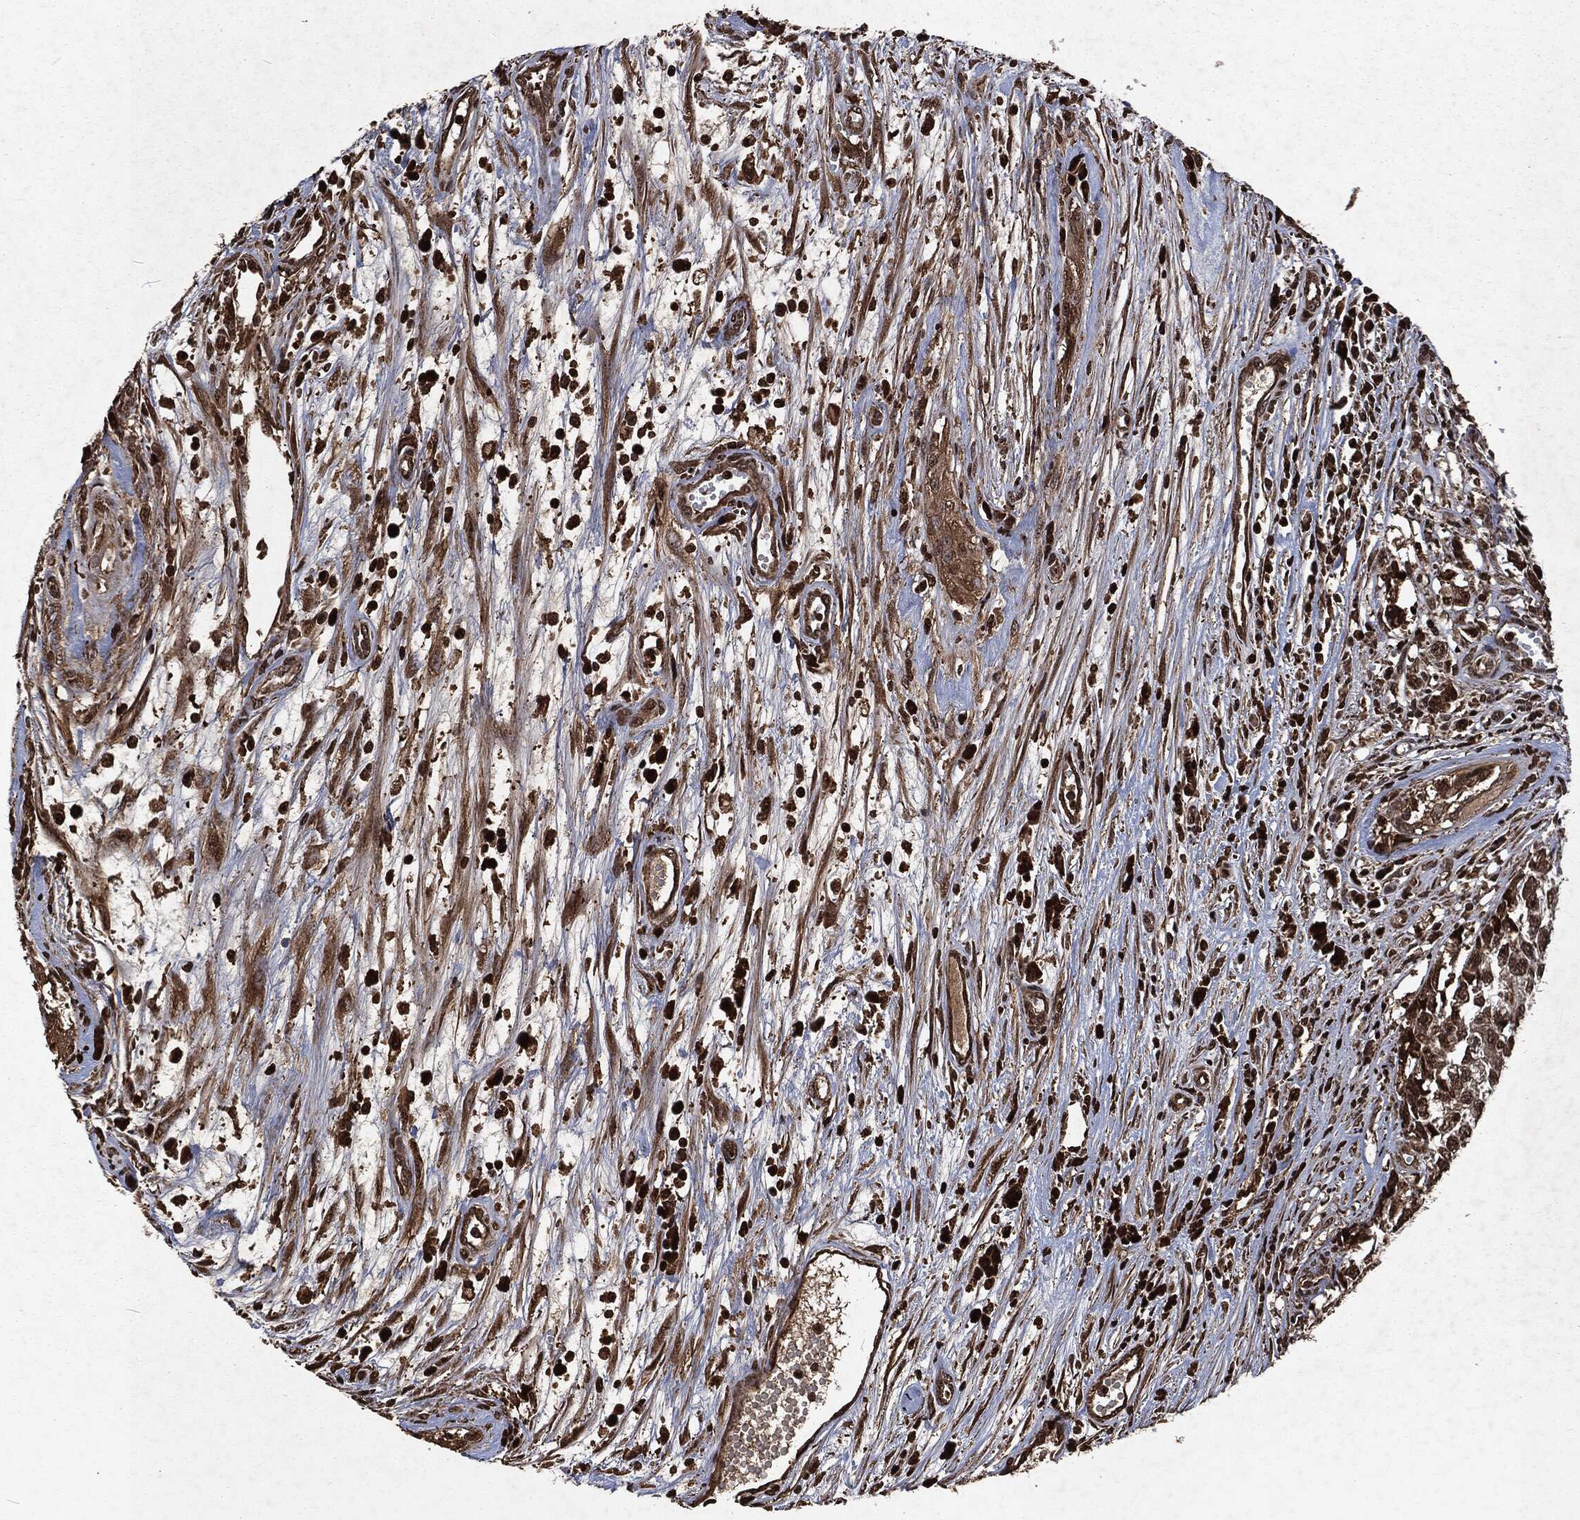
{"staining": {"intensity": "strong", "quantity": "<25%", "location": "cytoplasmic/membranous,nuclear"}, "tissue": "testis cancer", "cell_type": "Tumor cells", "image_type": "cancer", "snomed": [{"axis": "morphology", "description": "Seminoma, NOS"}, {"axis": "morphology", "description": "Carcinoma, Embryonal, NOS"}, {"axis": "topography", "description": "Testis"}], "caption": "The micrograph demonstrates a brown stain indicating the presence of a protein in the cytoplasmic/membranous and nuclear of tumor cells in testis embryonal carcinoma. The staining was performed using DAB, with brown indicating positive protein expression. Nuclei are stained blue with hematoxylin.", "gene": "SNAI1", "patient": {"sex": "male", "age": 22}}